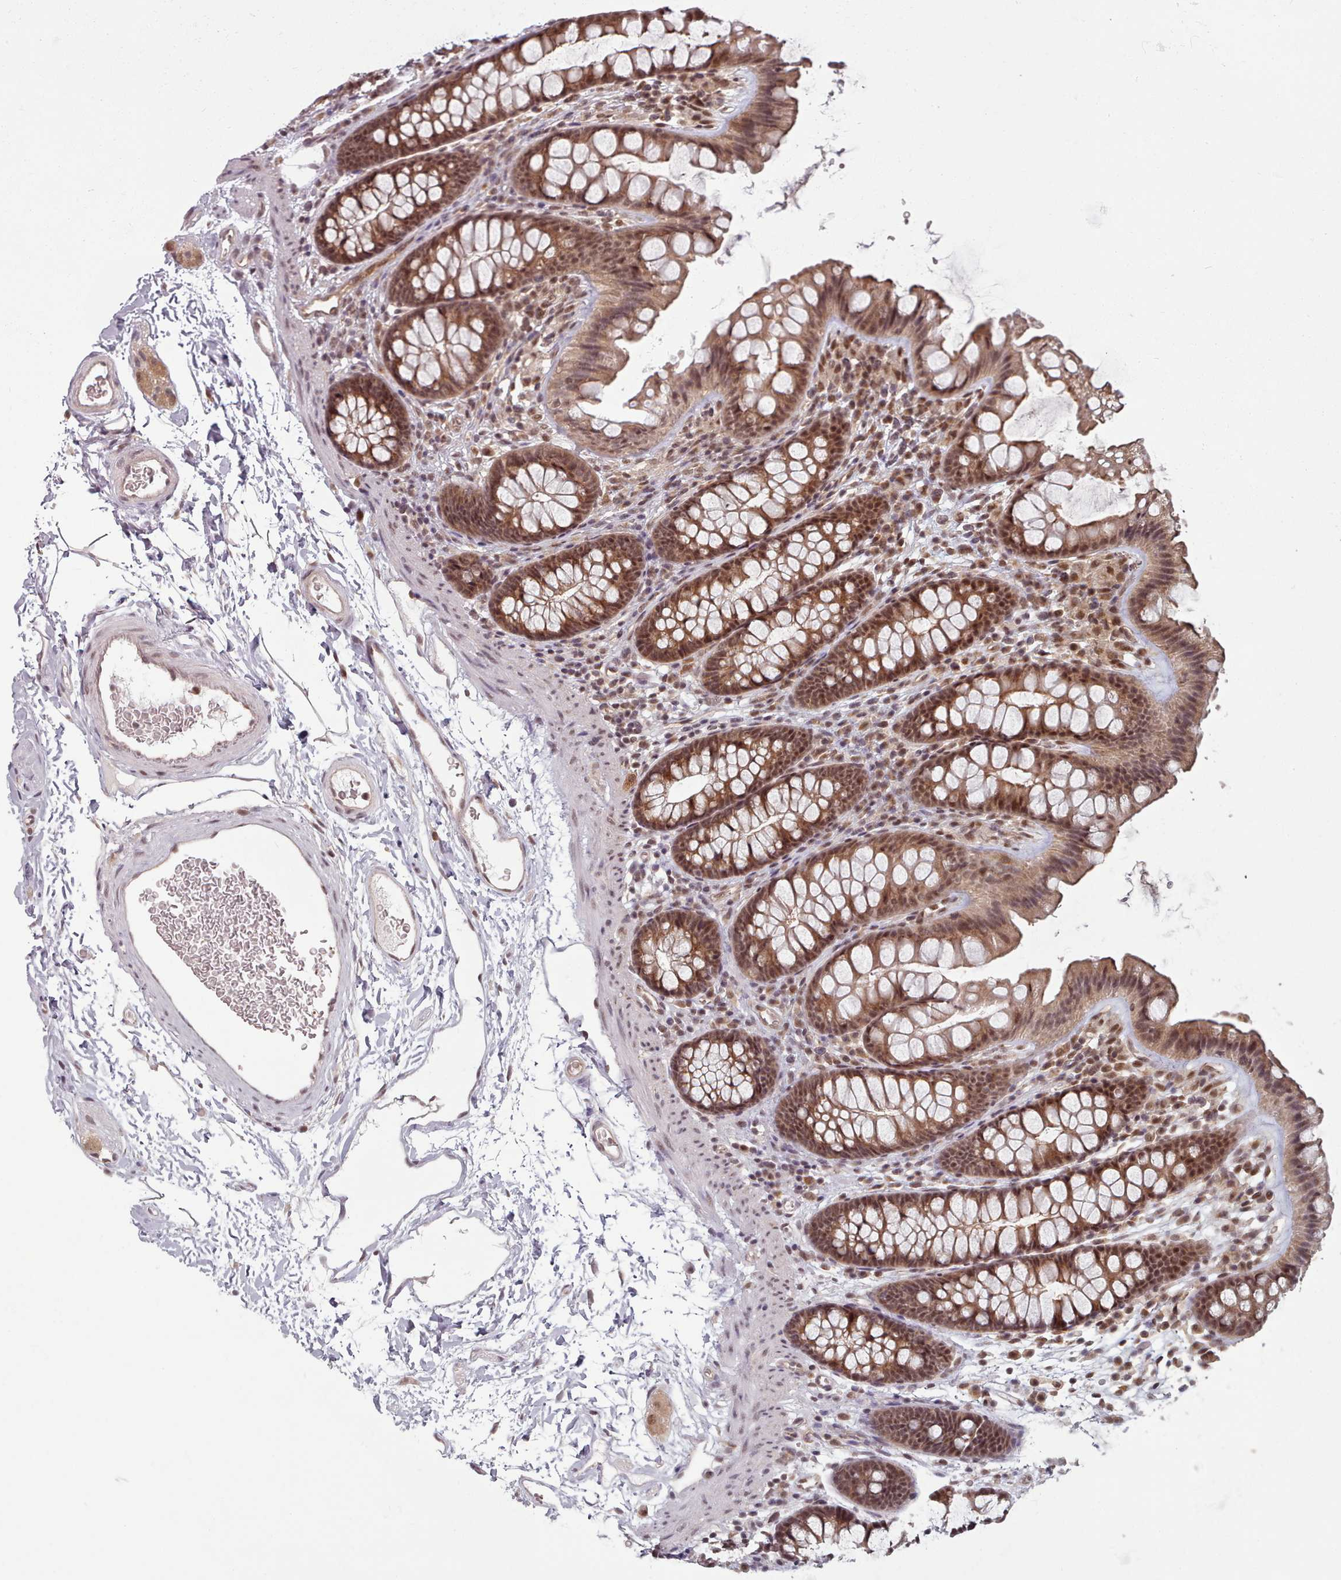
{"staining": {"intensity": "moderate", "quantity": ">75%", "location": "cytoplasmic/membranous,nuclear"}, "tissue": "colon", "cell_type": "Endothelial cells", "image_type": "normal", "snomed": [{"axis": "morphology", "description": "Normal tissue, NOS"}, {"axis": "topography", "description": "Colon"}], "caption": "Immunohistochemistry (IHC) image of benign colon: colon stained using IHC reveals medium levels of moderate protein expression localized specifically in the cytoplasmic/membranous,nuclear of endothelial cells, appearing as a cytoplasmic/membranous,nuclear brown color.", "gene": "DHX8", "patient": {"sex": "female", "age": 62}}